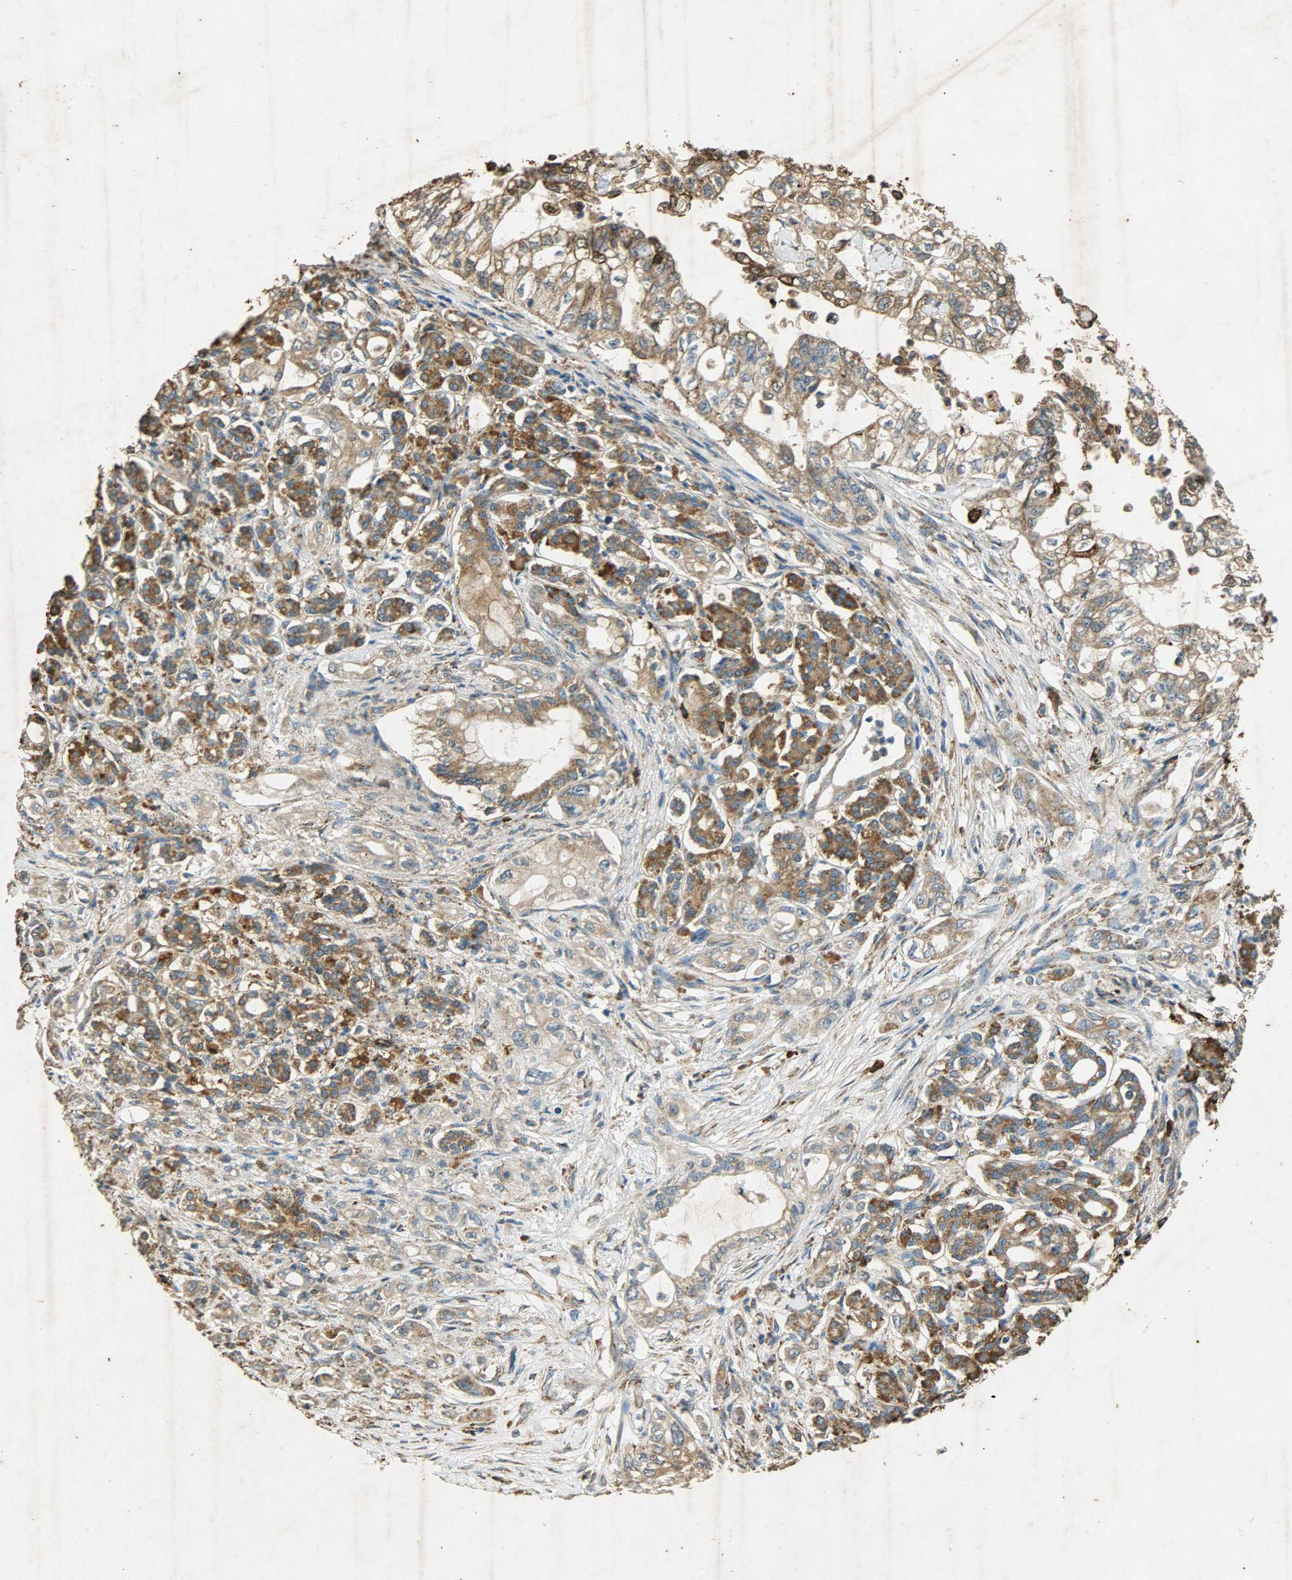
{"staining": {"intensity": "moderate", "quantity": ">75%", "location": "cytoplasmic/membranous"}, "tissue": "pancreatic cancer", "cell_type": "Tumor cells", "image_type": "cancer", "snomed": [{"axis": "morphology", "description": "Normal tissue, NOS"}, {"axis": "topography", "description": "Pancreas"}], "caption": "Protein analysis of pancreatic cancer tissue exhibits moderate cytoplasmic/membranous staining in approximately >75% of tumor cells.", "gene": "HSPA5", "patient": {"sex": "male", "age": 42}}